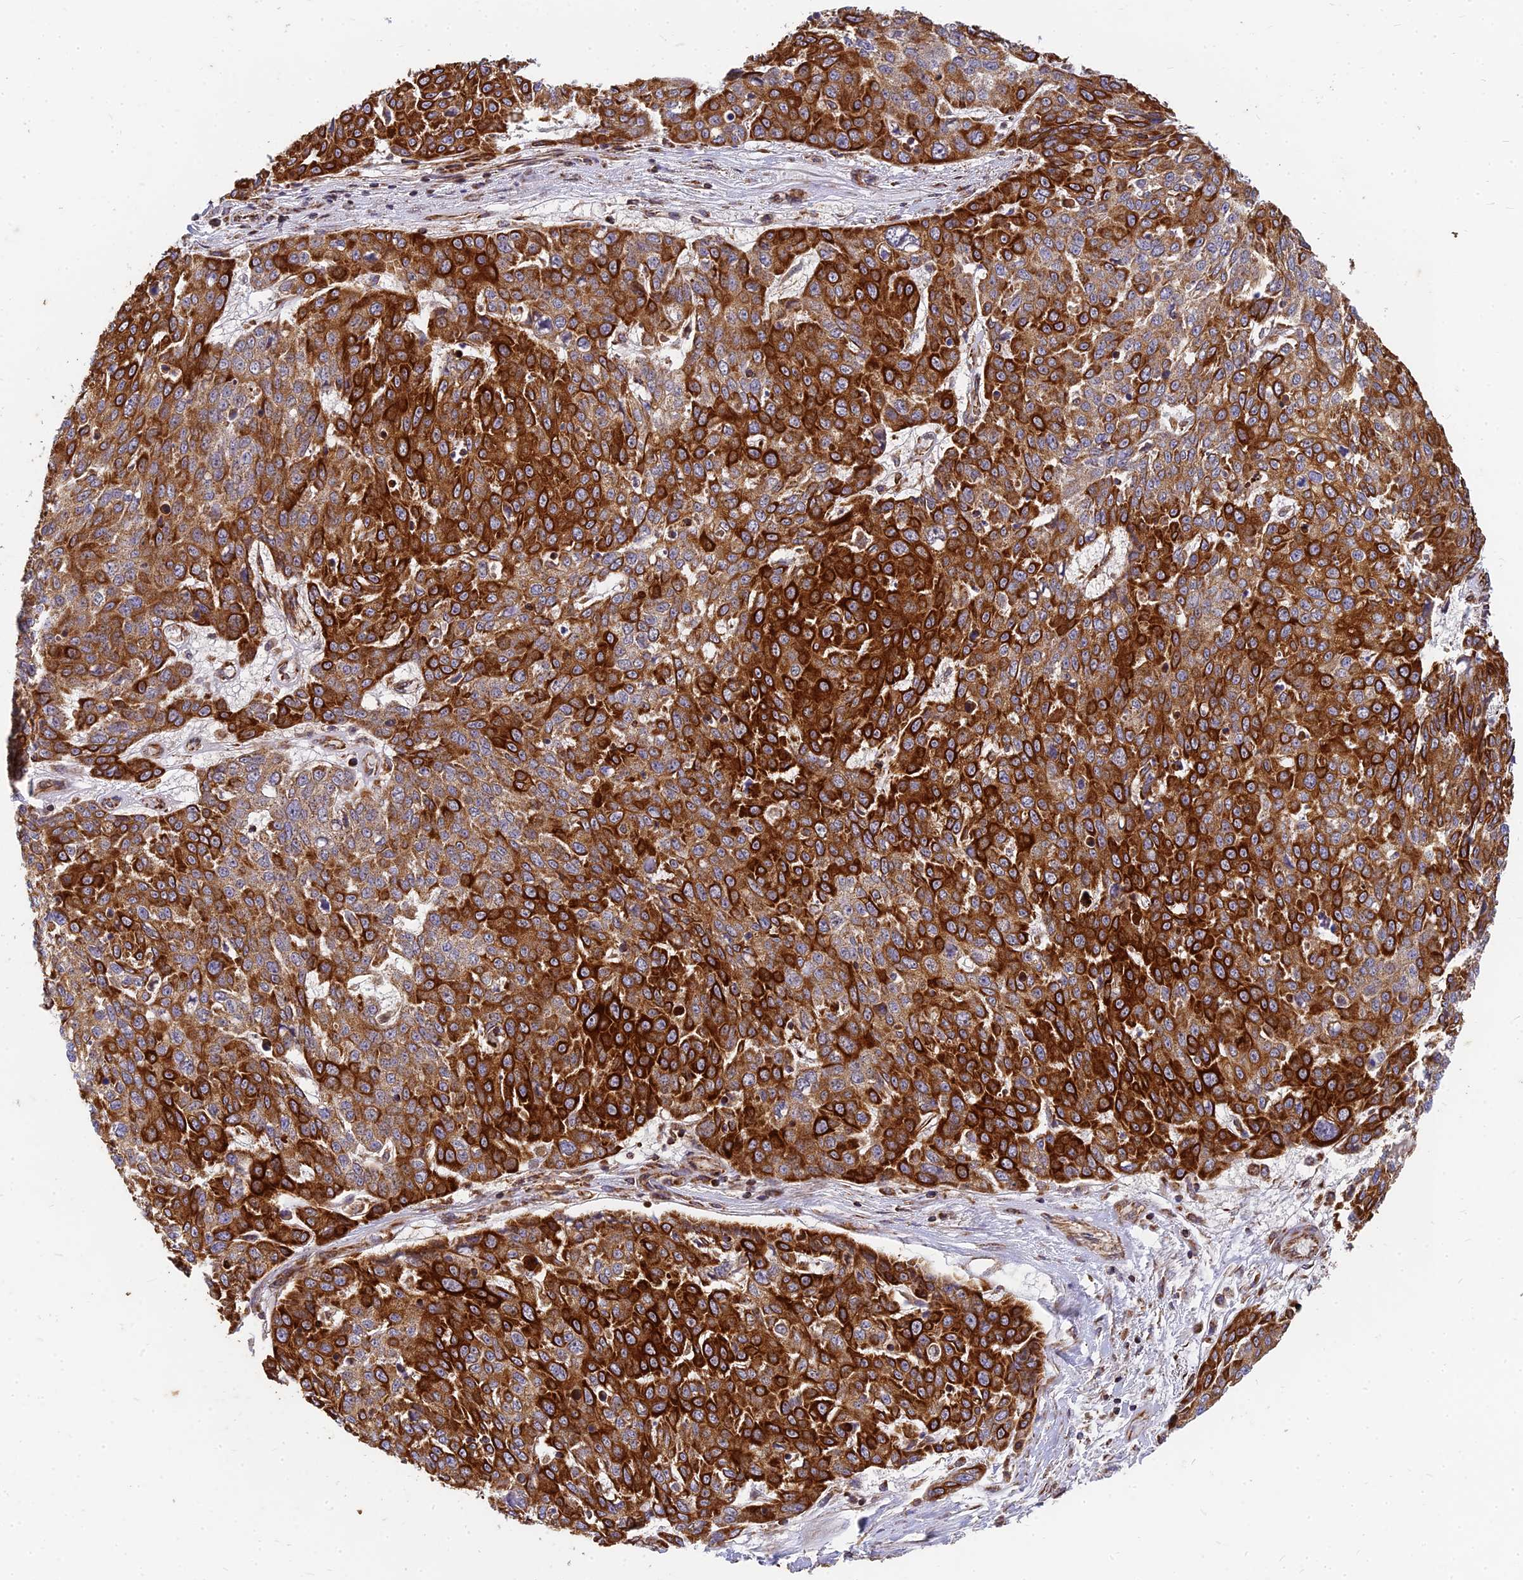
{"staining": {"intensity": "strong", "quantity": ">75%", "location": "cytoplasmic/membranous"}, "tissue": "skin cancer", "cell_type": "Tumor cells", "image_type": "cancer", "snomed": [{"axis": "morphology", "description": "Squamous cell carcinoma, NOS"}, {"axis": "topography", "description": "Skin"}], "caption": "Immunohistochemical staining of skin cancer shows high levels of strong cytoplasmic/membranous protein positivity in about >75% of tumor cells.", "gene": "DSTYK", "patient": {"sex": "male", "age": 71}}